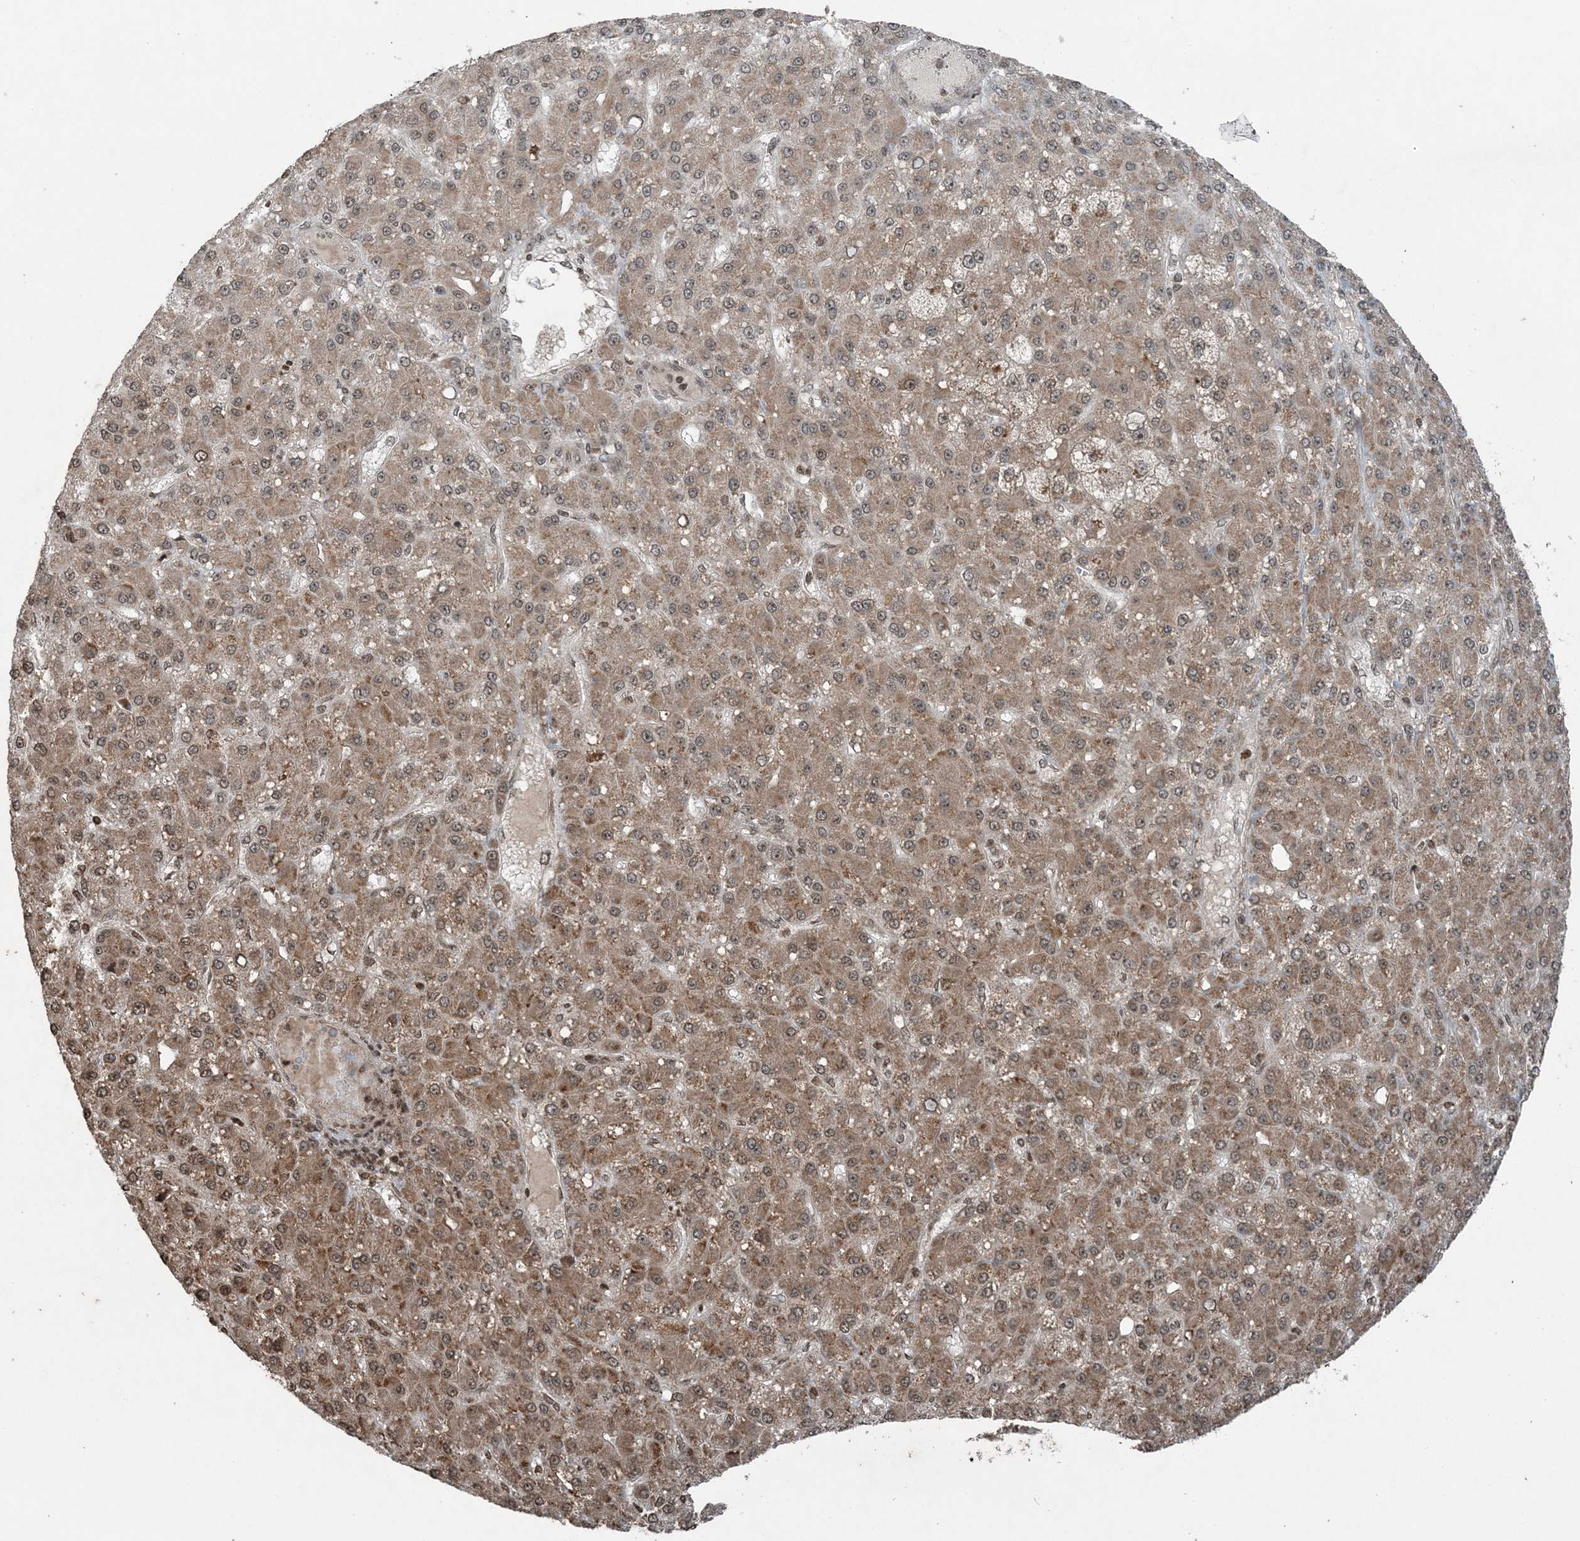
{"staining": {"intensity": "moderate", "quantity": "25%-75%", "location": "cytoplasmic/membranous"}, "tissue": "liver cancer", "cell_type": "Tumor cells", "image_type": "cancer", "snomed": [{"axis": "morphology", "description": "Carcinoma, Hepatocellular, NOS"}, {"axis": "topography", "description": "Liver"}], "caption": "A histopathology image of hepatocellular carcinoma (liver) stained for a protein shows moderate cytoplasmic/membranous brown staining in tumor cells. The protein is shown in brown color, while the nuclei are stained blue.", "gene": "ZFAND2B", "patient": {"sex": "male", "age": 67}}